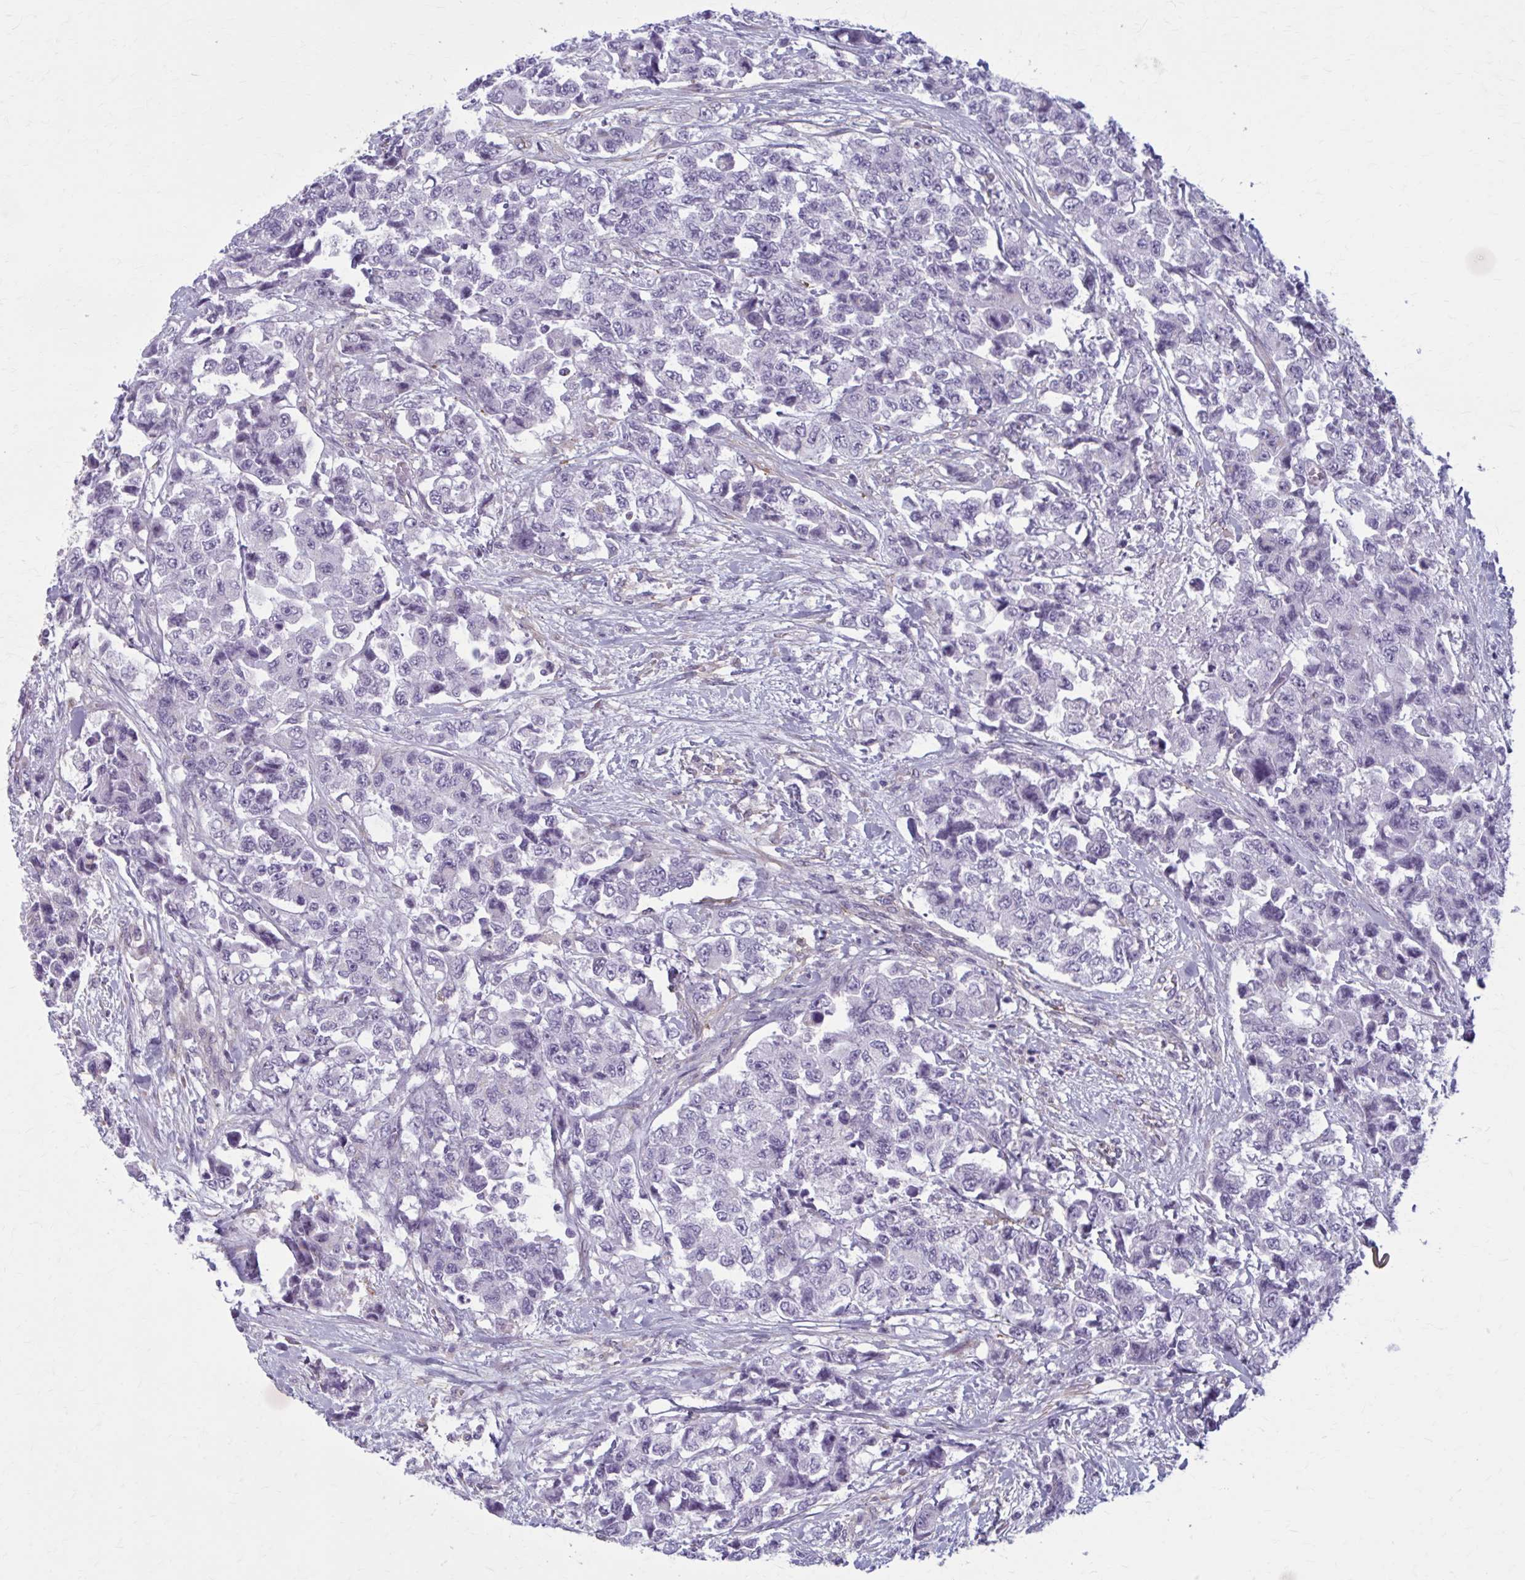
{"staining": {"intensity": "negative", "quantity": "none", "location": "none"}, "tissue": "urothelial cancer", "cell_type": "Tumor cells", "image_type": "cancer", "snomed": [{"axis": "morphology", "description": "Urothelial carcinoma, High grade"}, {"axis": "topography", "description": "Urinary bladder"}], "caption": "Tumor cells show no significant staining in high-grade urothelial carcinoma. The staining is performed using DAB brown chromogen with nuclei counter-stained in using hematoxylin.", "gene": "AKAP12", "patient": {"sex": "female", "age": 78}}